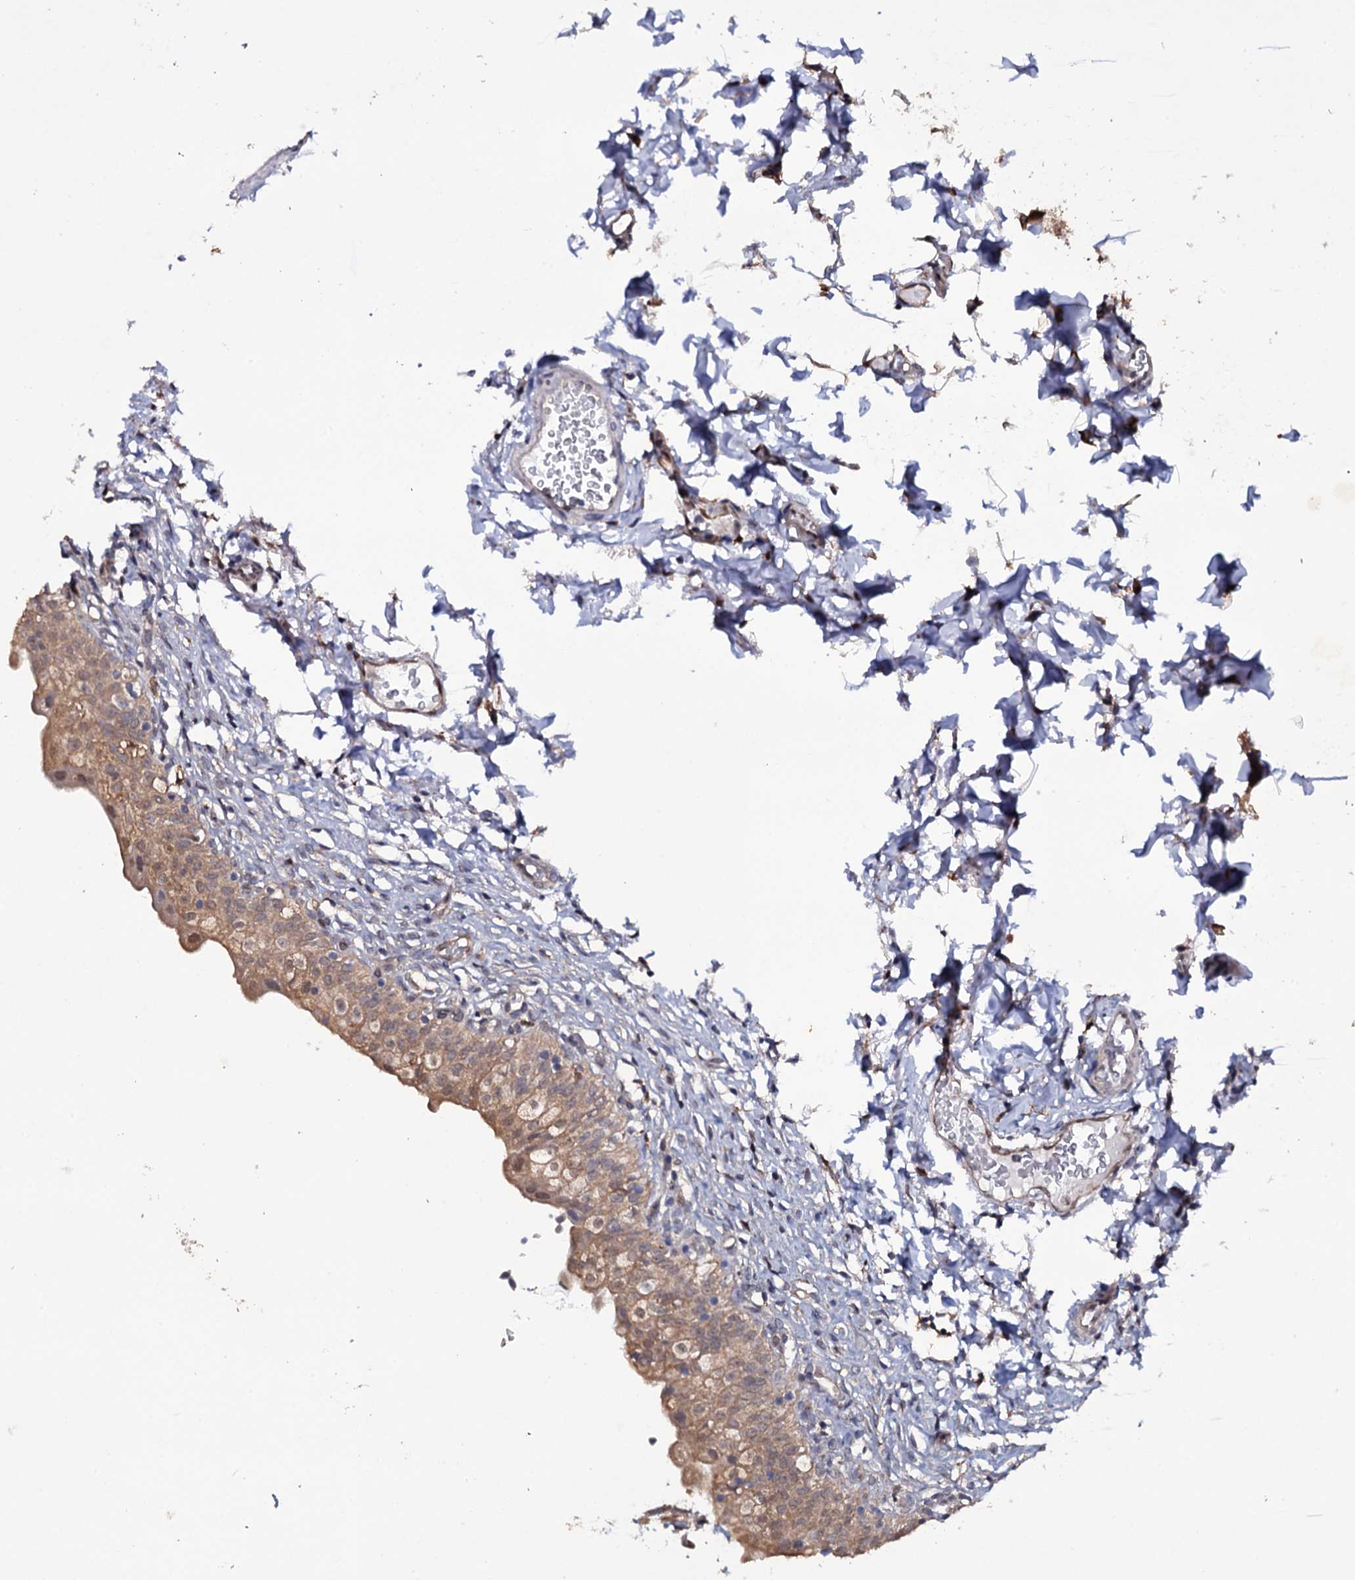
{"staining": {"intensity": "moderate", "quantity": ">75%", "location": "cytoplasmic/membranous,nuclear"}, "tissue": "urinary bladder", "cell_type": "Urothelial cells", "image_type": "normal", "snomed": [{"axis": "morphology", "description": "Normal tissue, NOS"}, {"axis": "topography", "description": "Urinary bladder"}], "caption": "Moderate cytoplasmic/membranous,nuclear expression for a protein is present in approximately >75% of urothelial cells of unremarkable urinary bladder using IHC.", "gene": "CRYL1", "patient": {"sex": "male", "age": 55}}